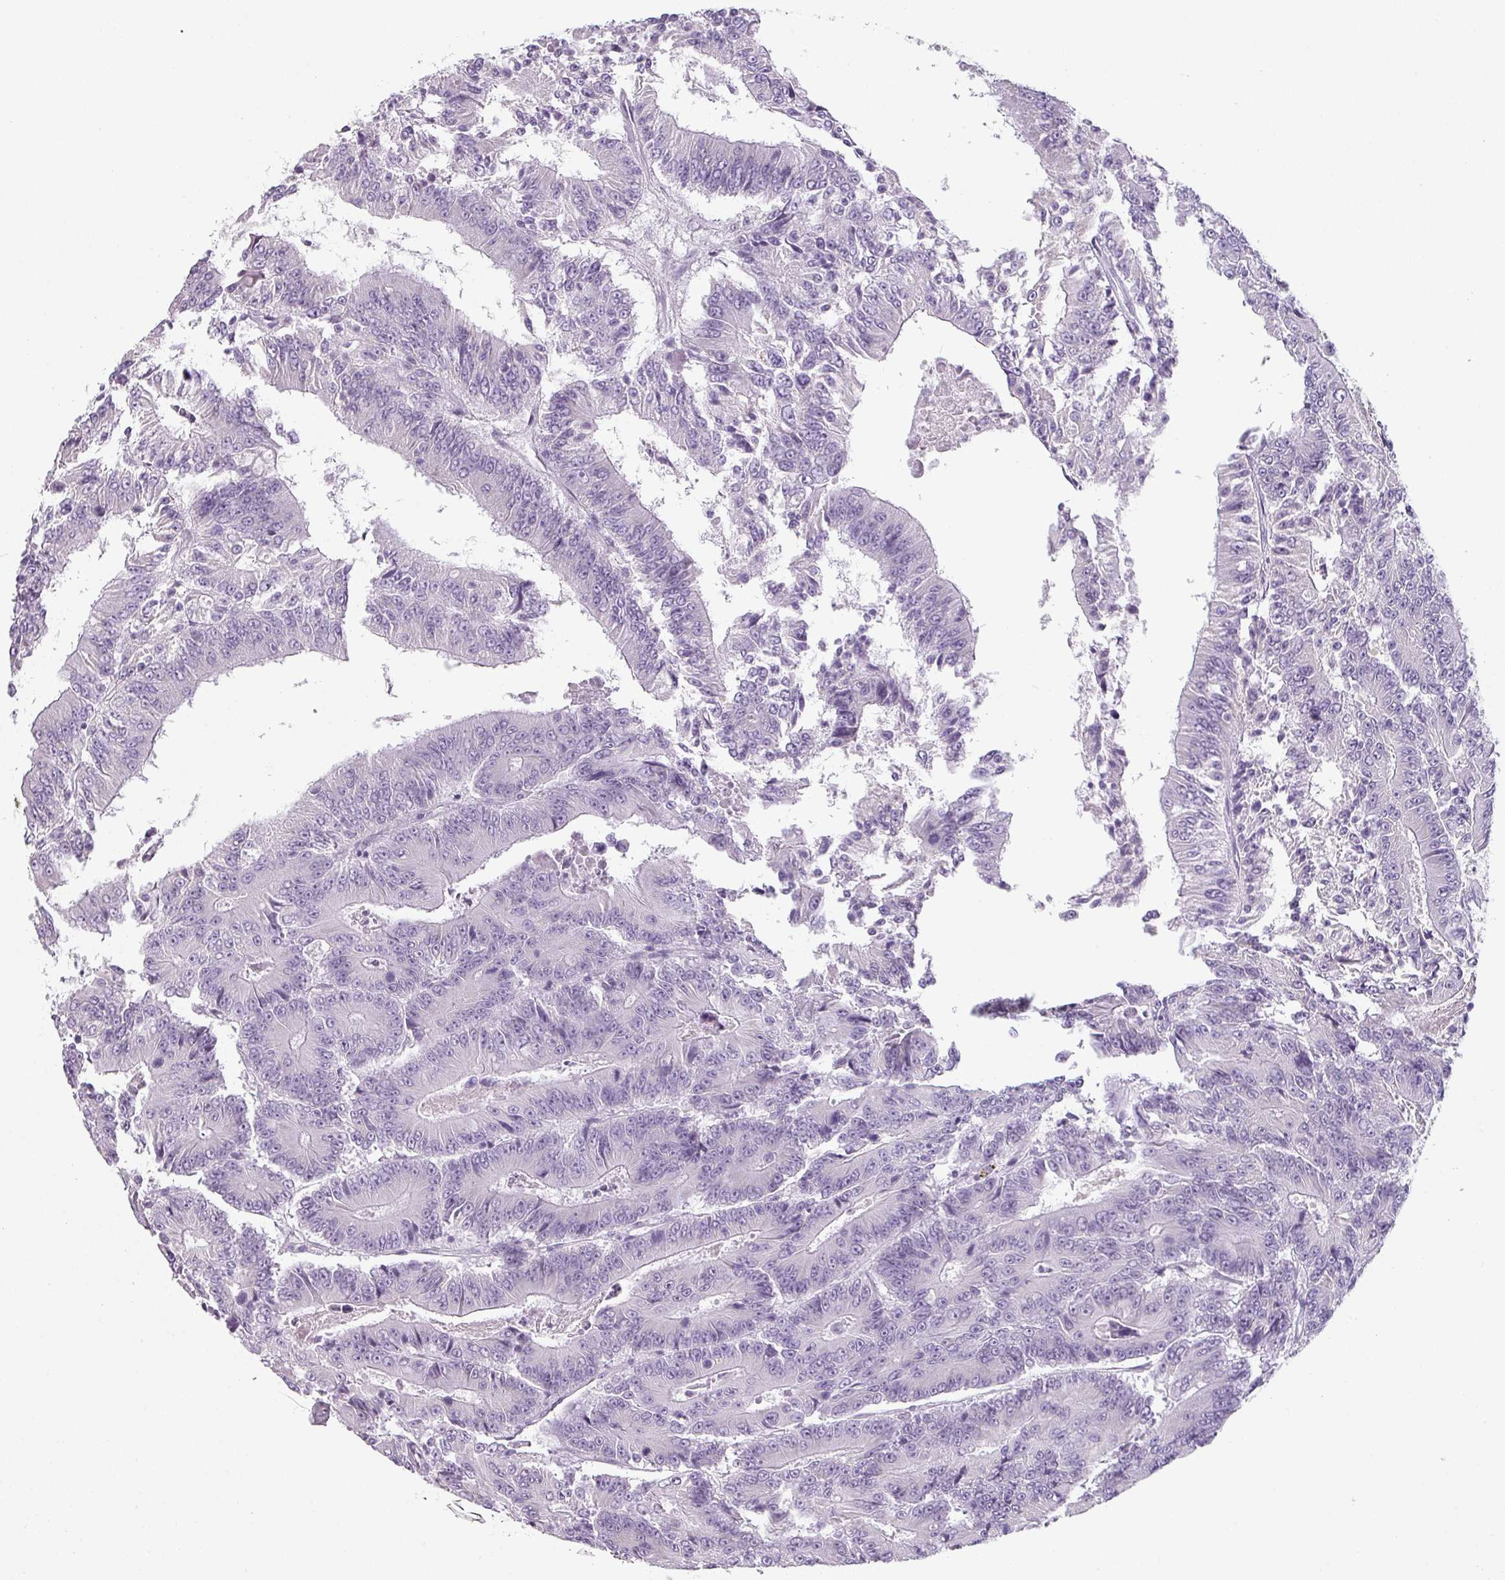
{"staining": {"intensity": "negative", "quantity": "none", "location": "none"}, "tissue": "colorectal cancer", "cell_type": "Tumor cells", "image_type": "cancer", "snomed": [{"axis": "morphology", "description": "Adenocarcinoma, NOS"}, {"axis": "topography", "description": "Colon"}], "caption": "This is an immunohistochemistry (IHC) image of human colorectal adenocarcinoma. There is no expression in tumor cells.", "gene": "SFTPA1", "patient": {"sex": "male", "age": 83}}